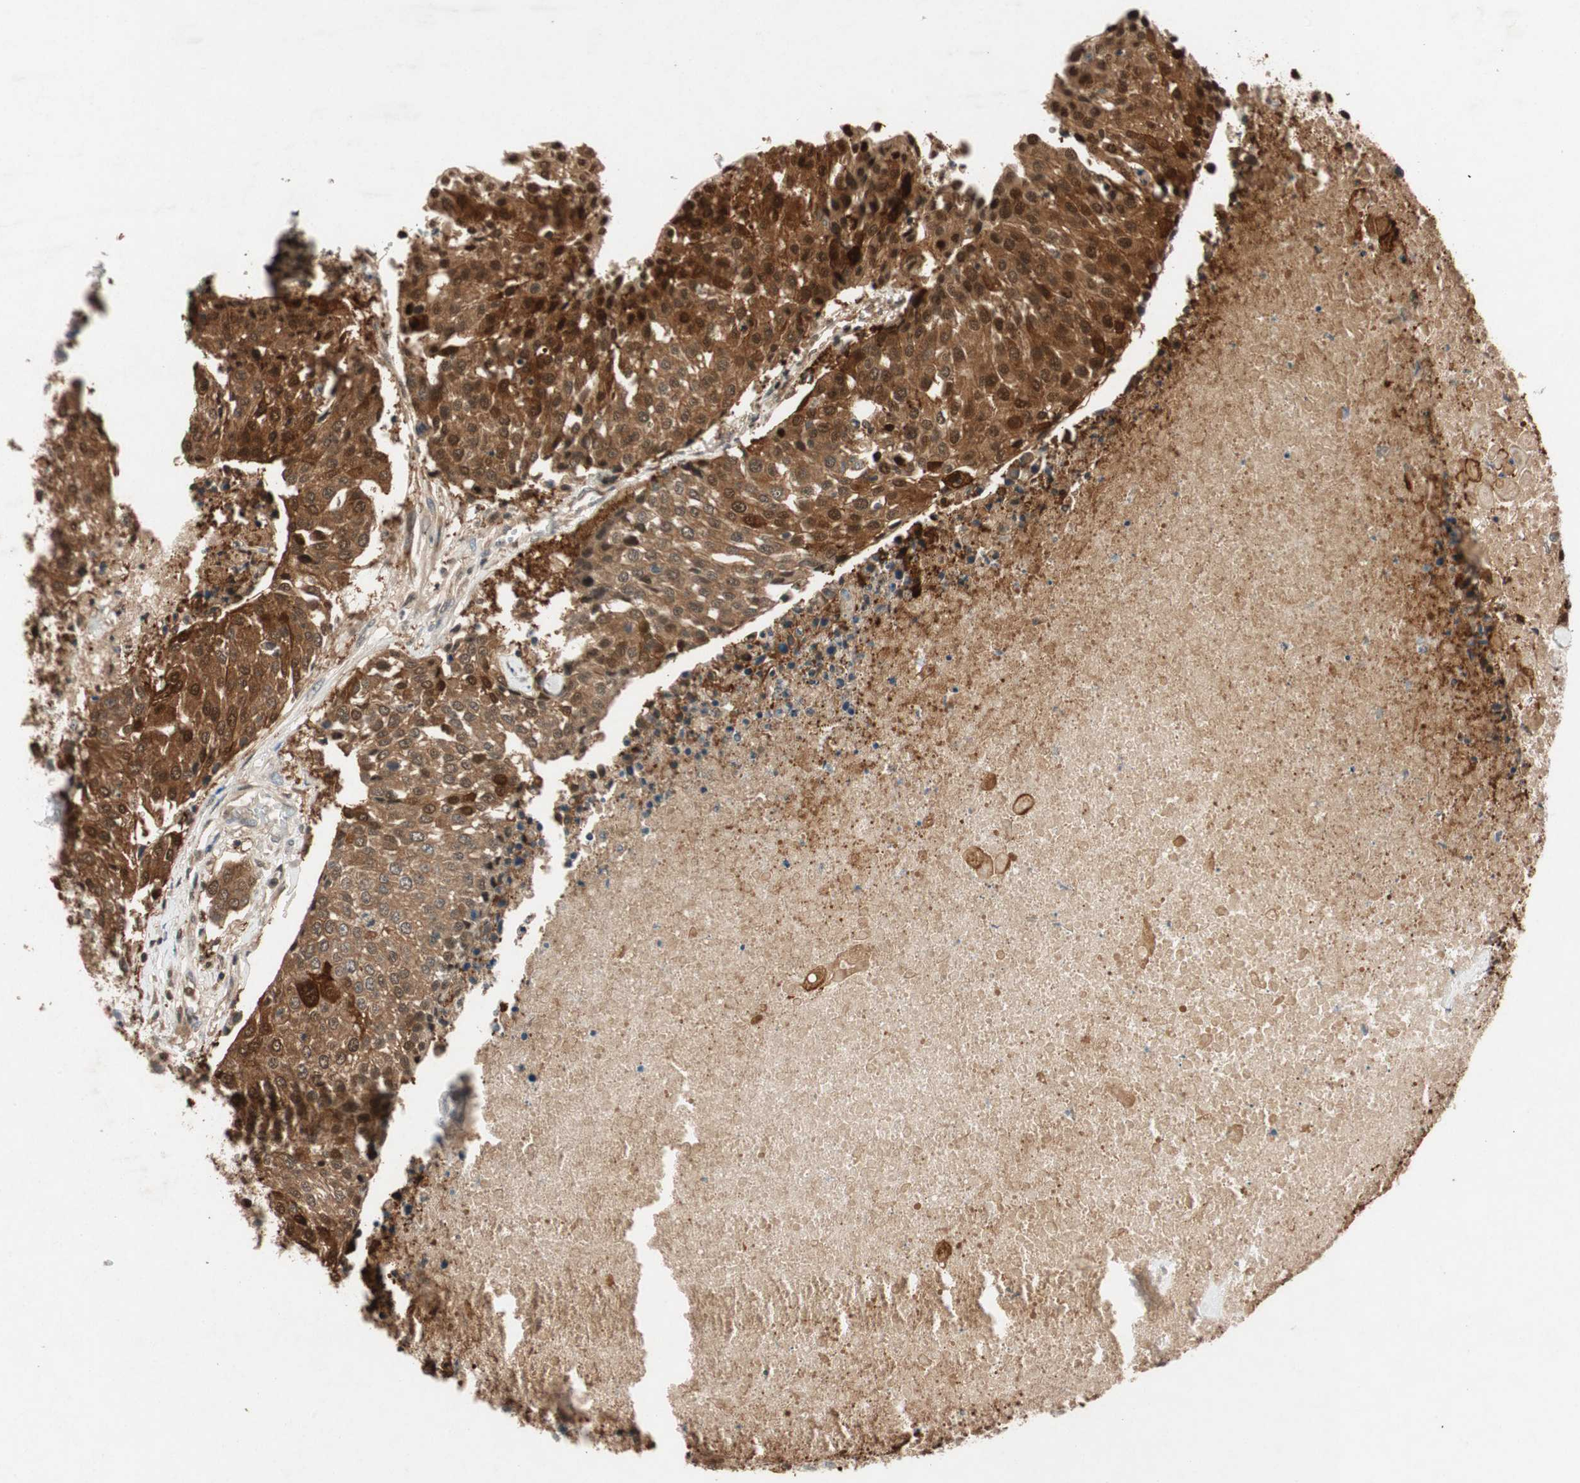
{"staining": {"intensity": "strong", "quantity": ">75%", "location": "cytoplasmic/membranous,nuclear"}, "tissue": "urothelial cancer", "cell_type": "Tumor cells", "image_type": "cancer", "snomed": [{"axis": "morphology", "description": "Urothelial carcinoma, High grade"}, {"axis": "topography", "description": "Urinary bladder"}], "caption": "Urothelial carcinoma (high-grade) tissue displays strong cytoplasmic/membranous and nuclear positivity in about >75% of tumor cells", "gene": "SERPINB5", "patient": {"sex": "female", "age": 85}}